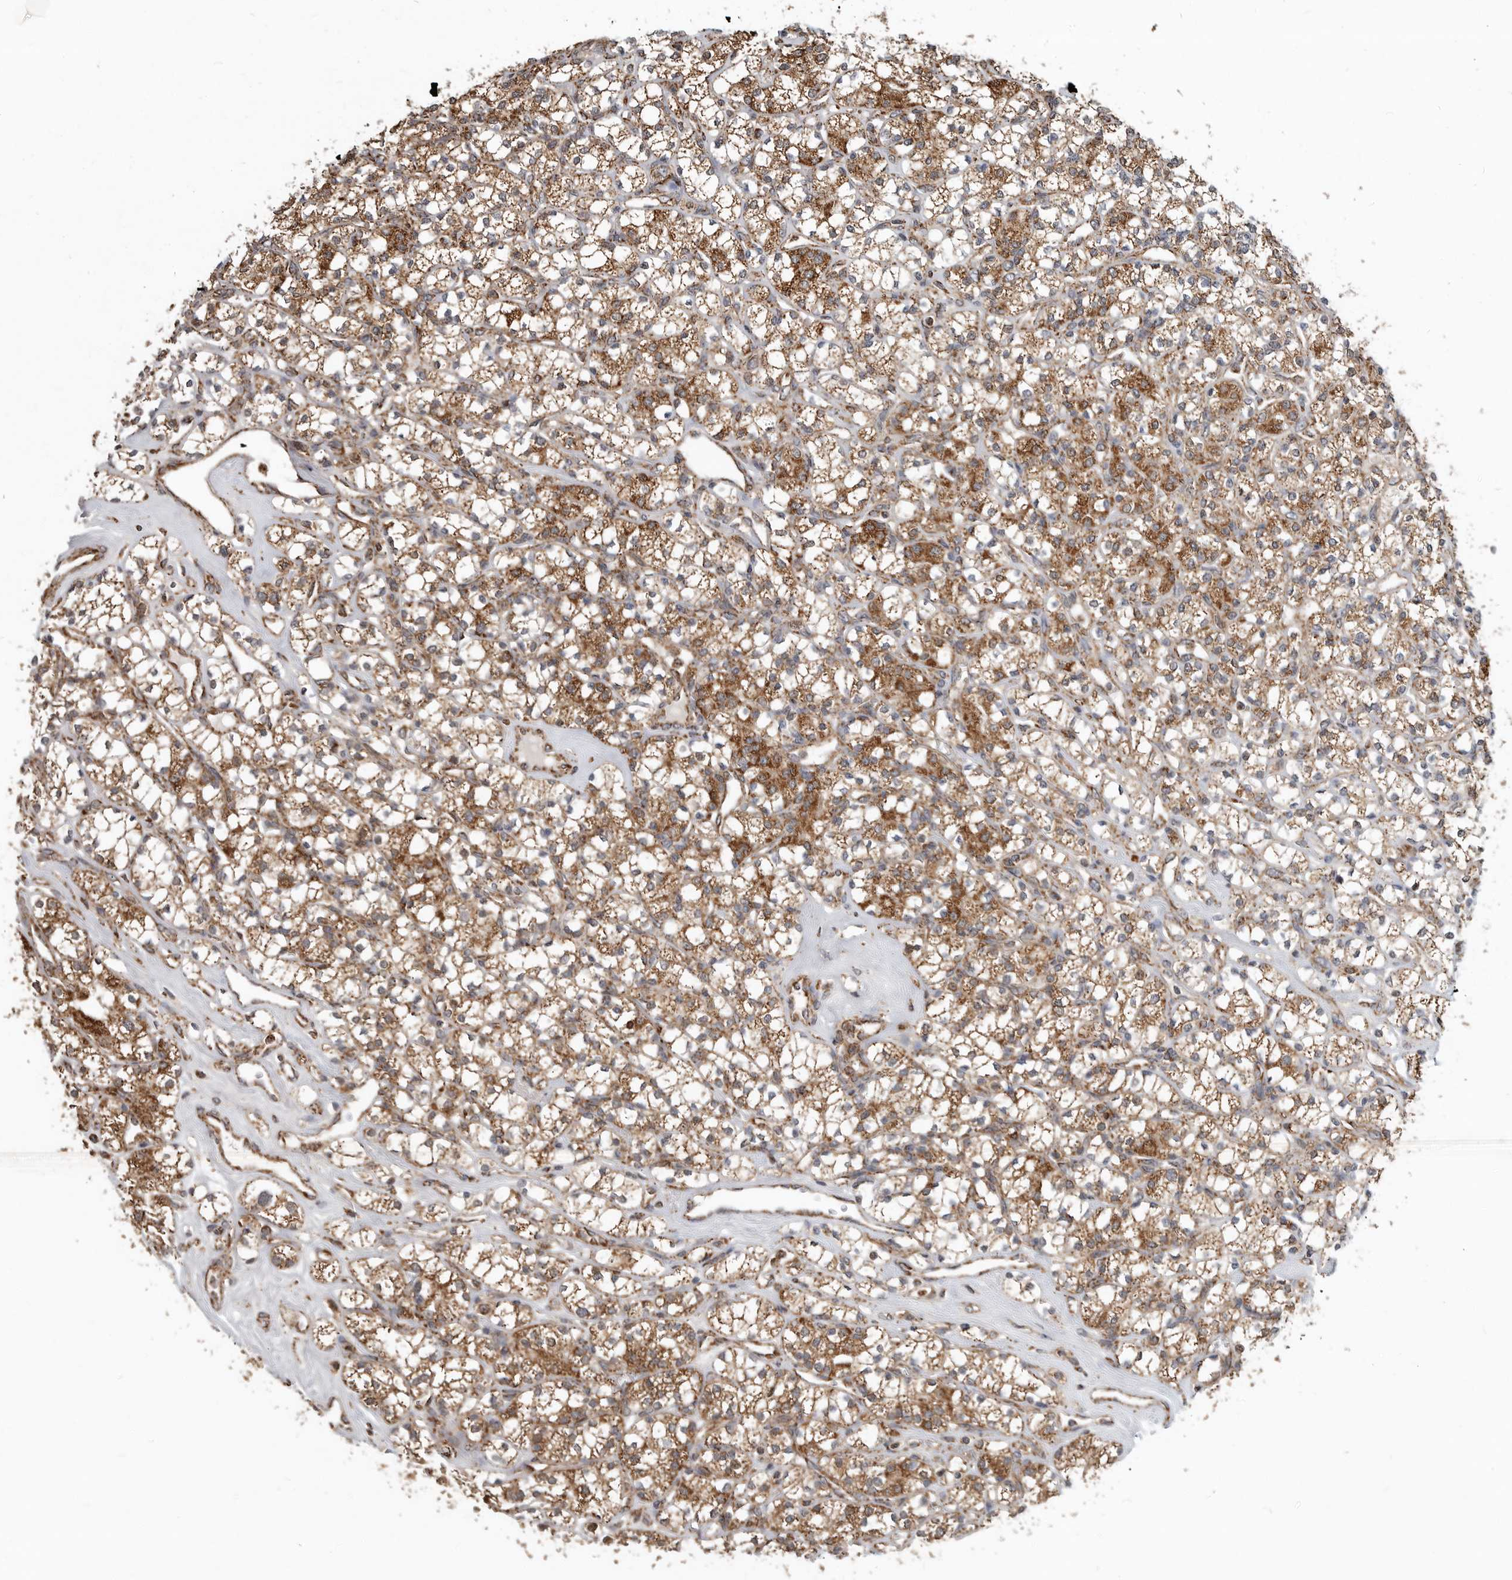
{"staining": {"intensity": "moderate", "quantity": ">75%", "location": "cytoplasmic/membranous"}, "tissue": "renal cancer", "cell_type": "Tumor cells", "image_type": "cancer", "snomed": [{"axis": "morphology", "description": "Adenocarcinoma, NOS"}, {"axis": "topography", "description": "Kidney"}], "caption": "Human renal cancer (adenocarcinoma) stained with a brown dye displays moderate cytoplasmic/membranous positive positivity in approximately >75% of tumor cells.", "gene": "GCNT2", "patient": {"sex": "male", "age": 77}}